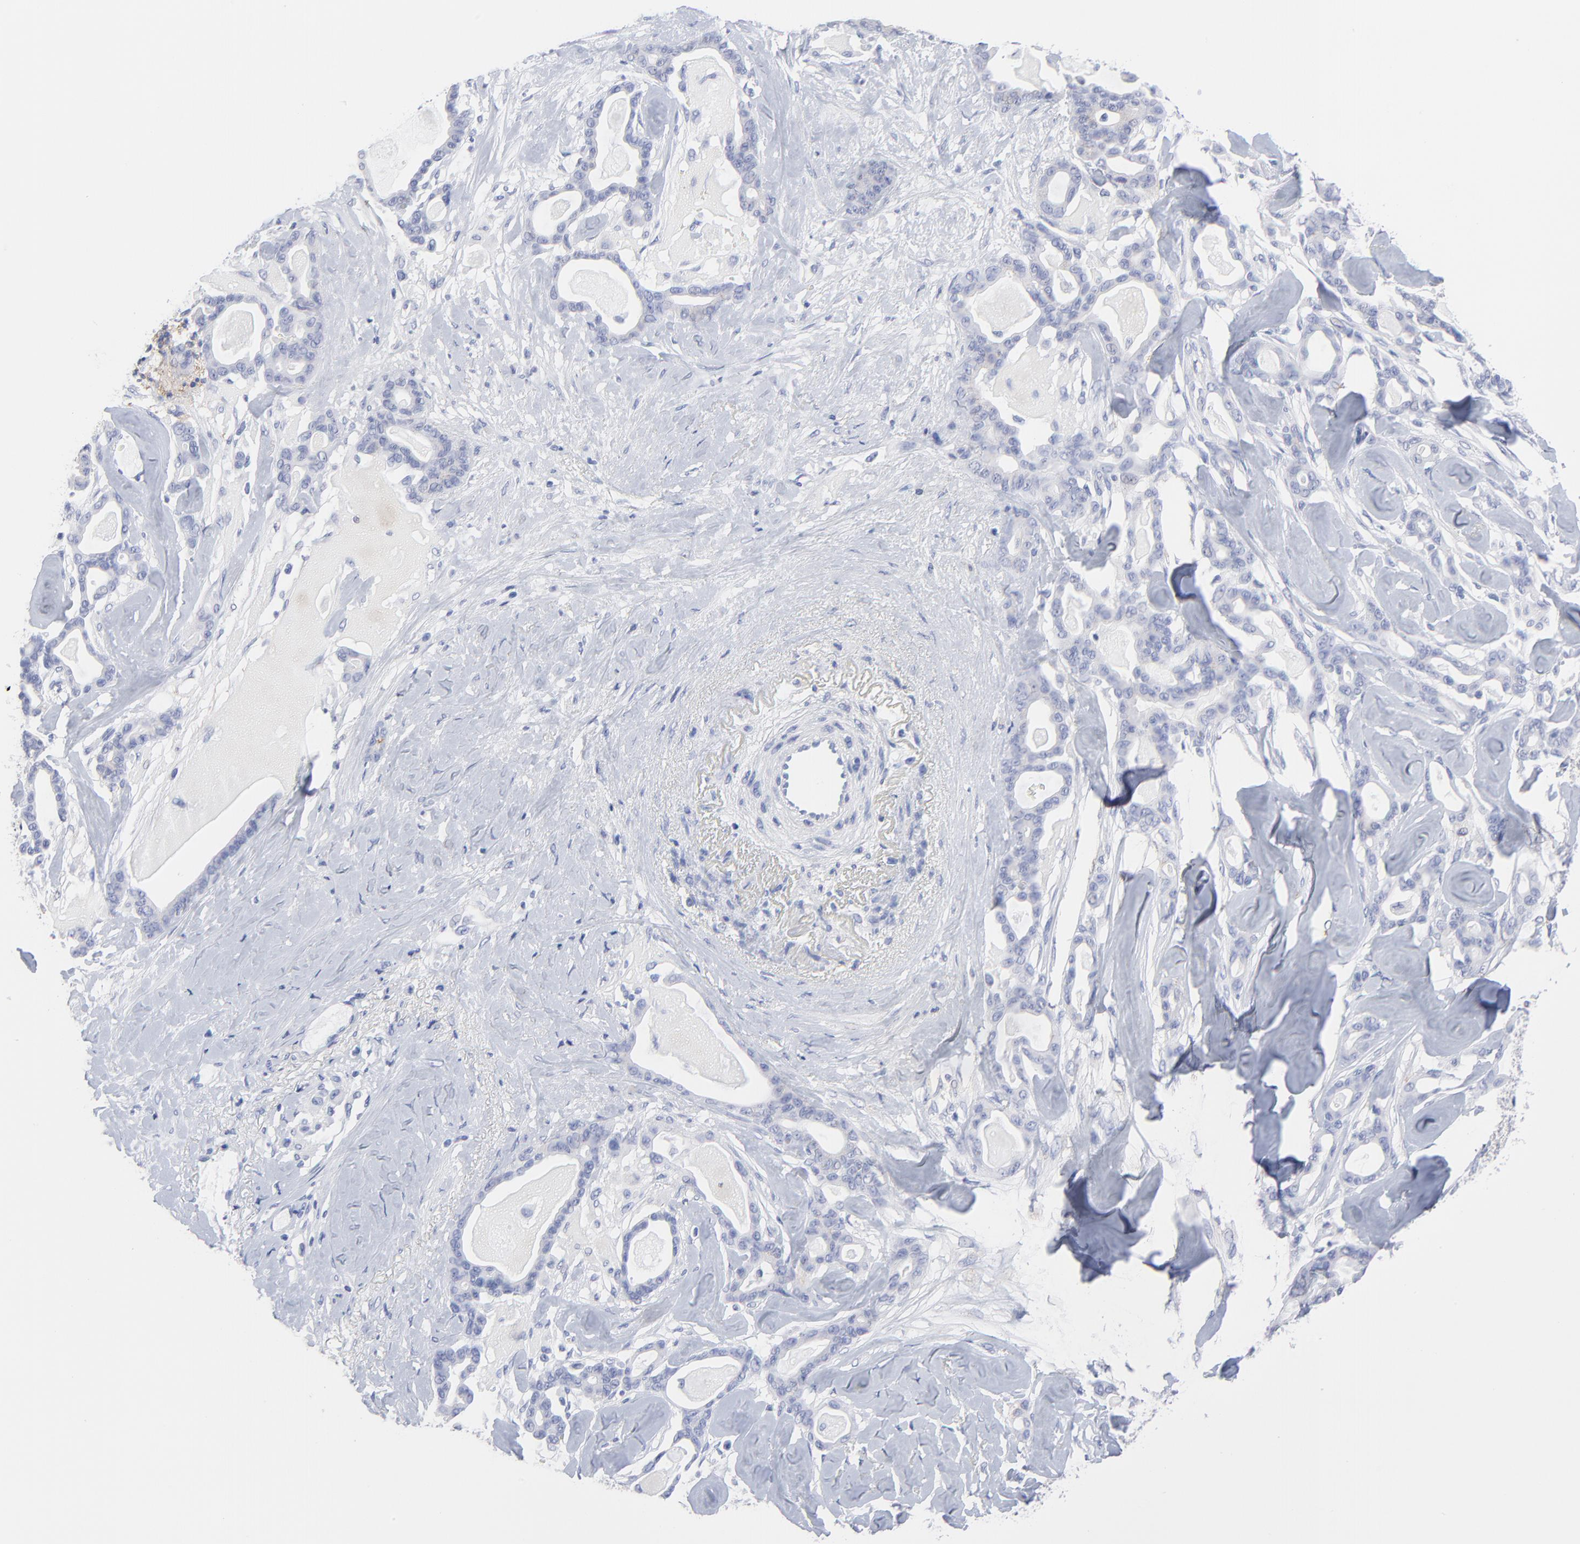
{"staining": {"intensity": "negative", "quantity": "none", "location": "none"}, "tissue": "pancreatic cancer", "cell_type": "Tumor cells", "image_type": "cancer", "snomed": [{"axis": "morphology", "description": "Adenocarcinoma, NOS"}, {"axis": "topography", "description": "Pancreas"}], "caption": "Immunohistochemistry micrograph of pancreatic adenocarcinoma stained for a protein (brown), which displays no staining in tumor cells.", "gene": "CNTN3", "patient": {"sex": "male", "age": 63}}